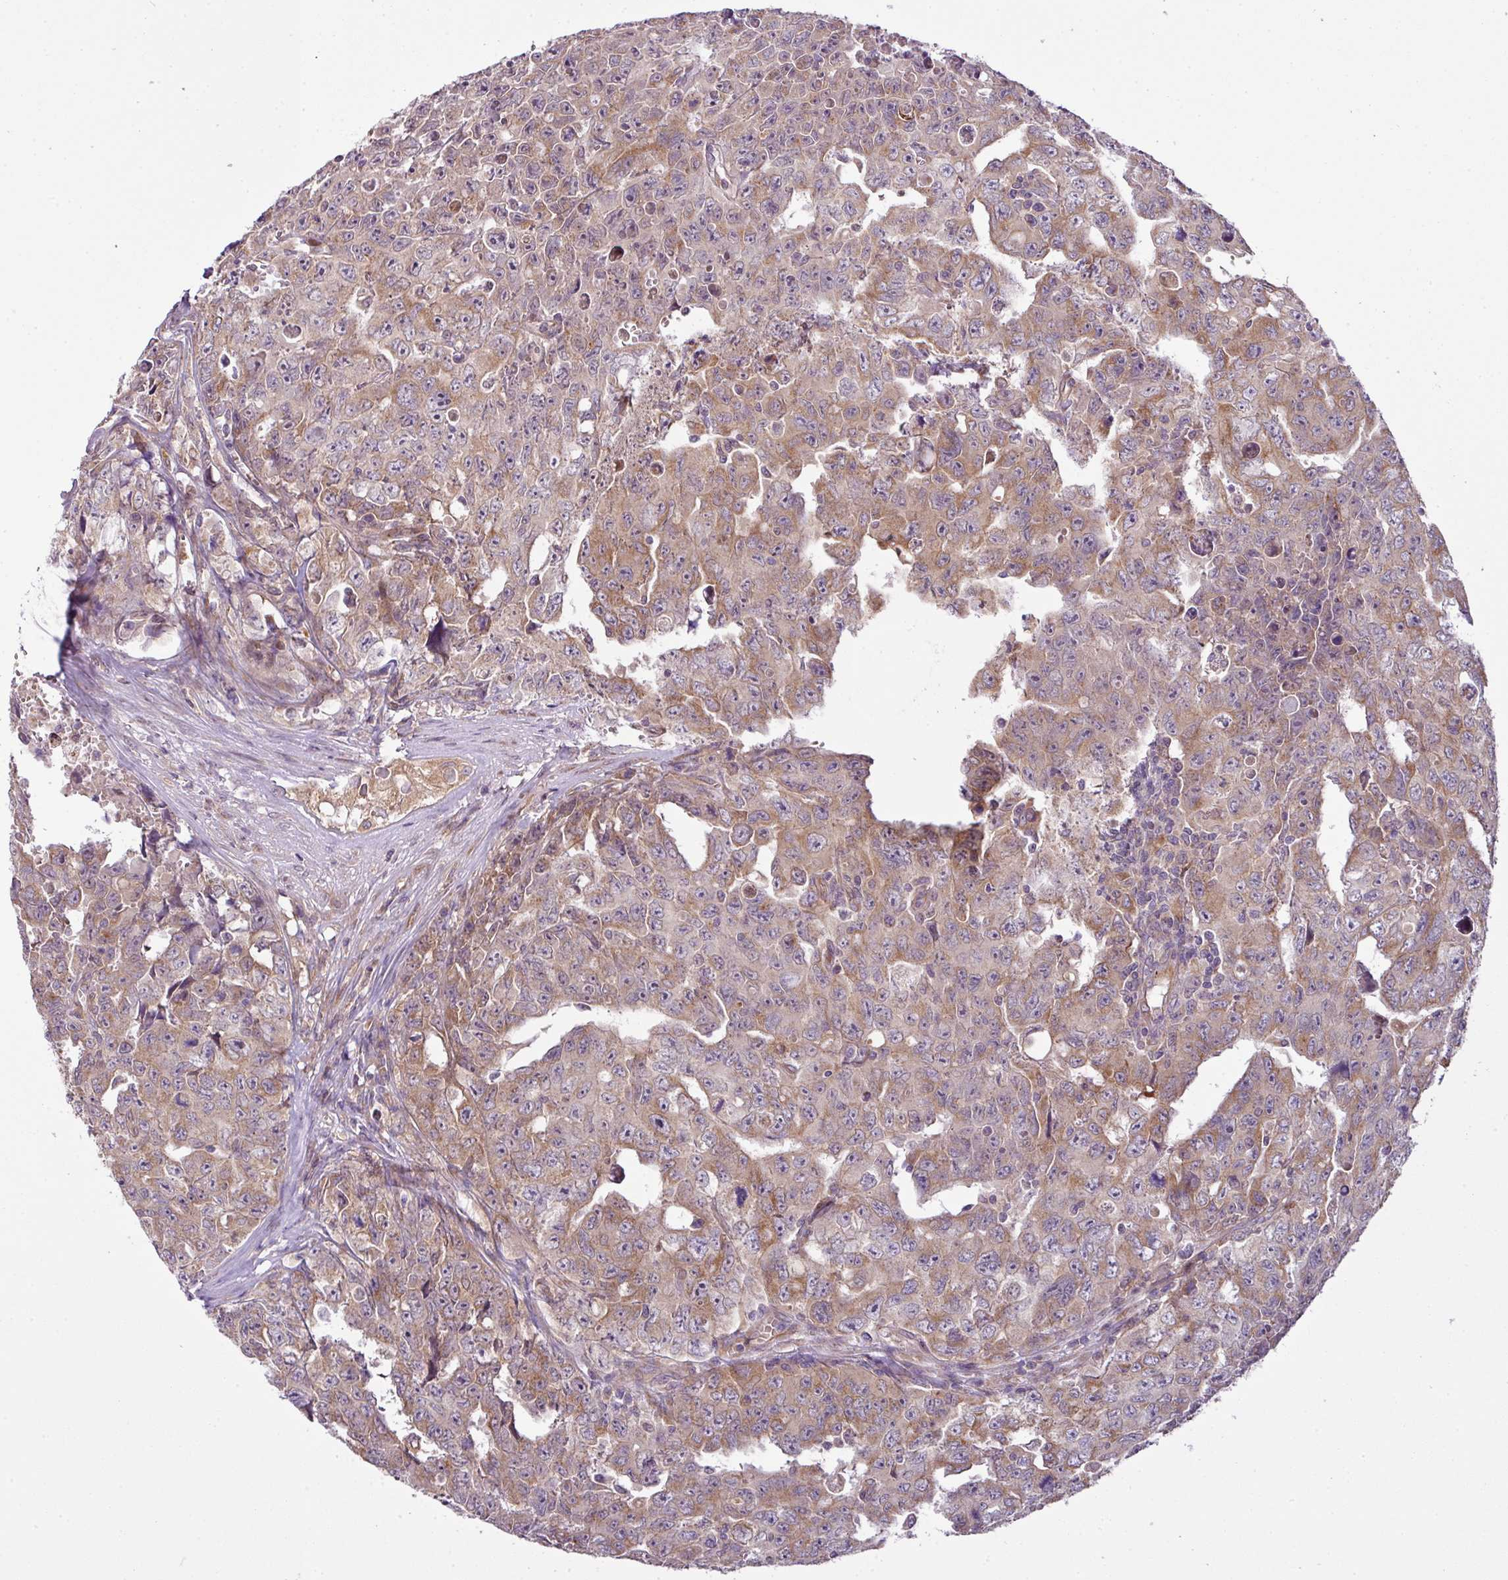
{"staining": {"intensity": "moderate", "quantity": "25%-75%", "location": "cytoplasmic/membranous"}, "tissue": "testis cancer", "cell_type": "Tumor cells", "image_type": "cancer", "snomed": [{"axis": "morphology", "description": "Carcinoma, Embryonal, NOS"}, {"axis": "topography", "description": "Testis"}], "caption": "Immunohistochemistry (DAB (3,3'-diaminobenzidine)) staining of testis cancer shows moderate cytoplasmic/membranous protein expression in about 25%-75% of tumor cells.", "gene": "COX18", "patient": {"sex": "male", "age": 24}}